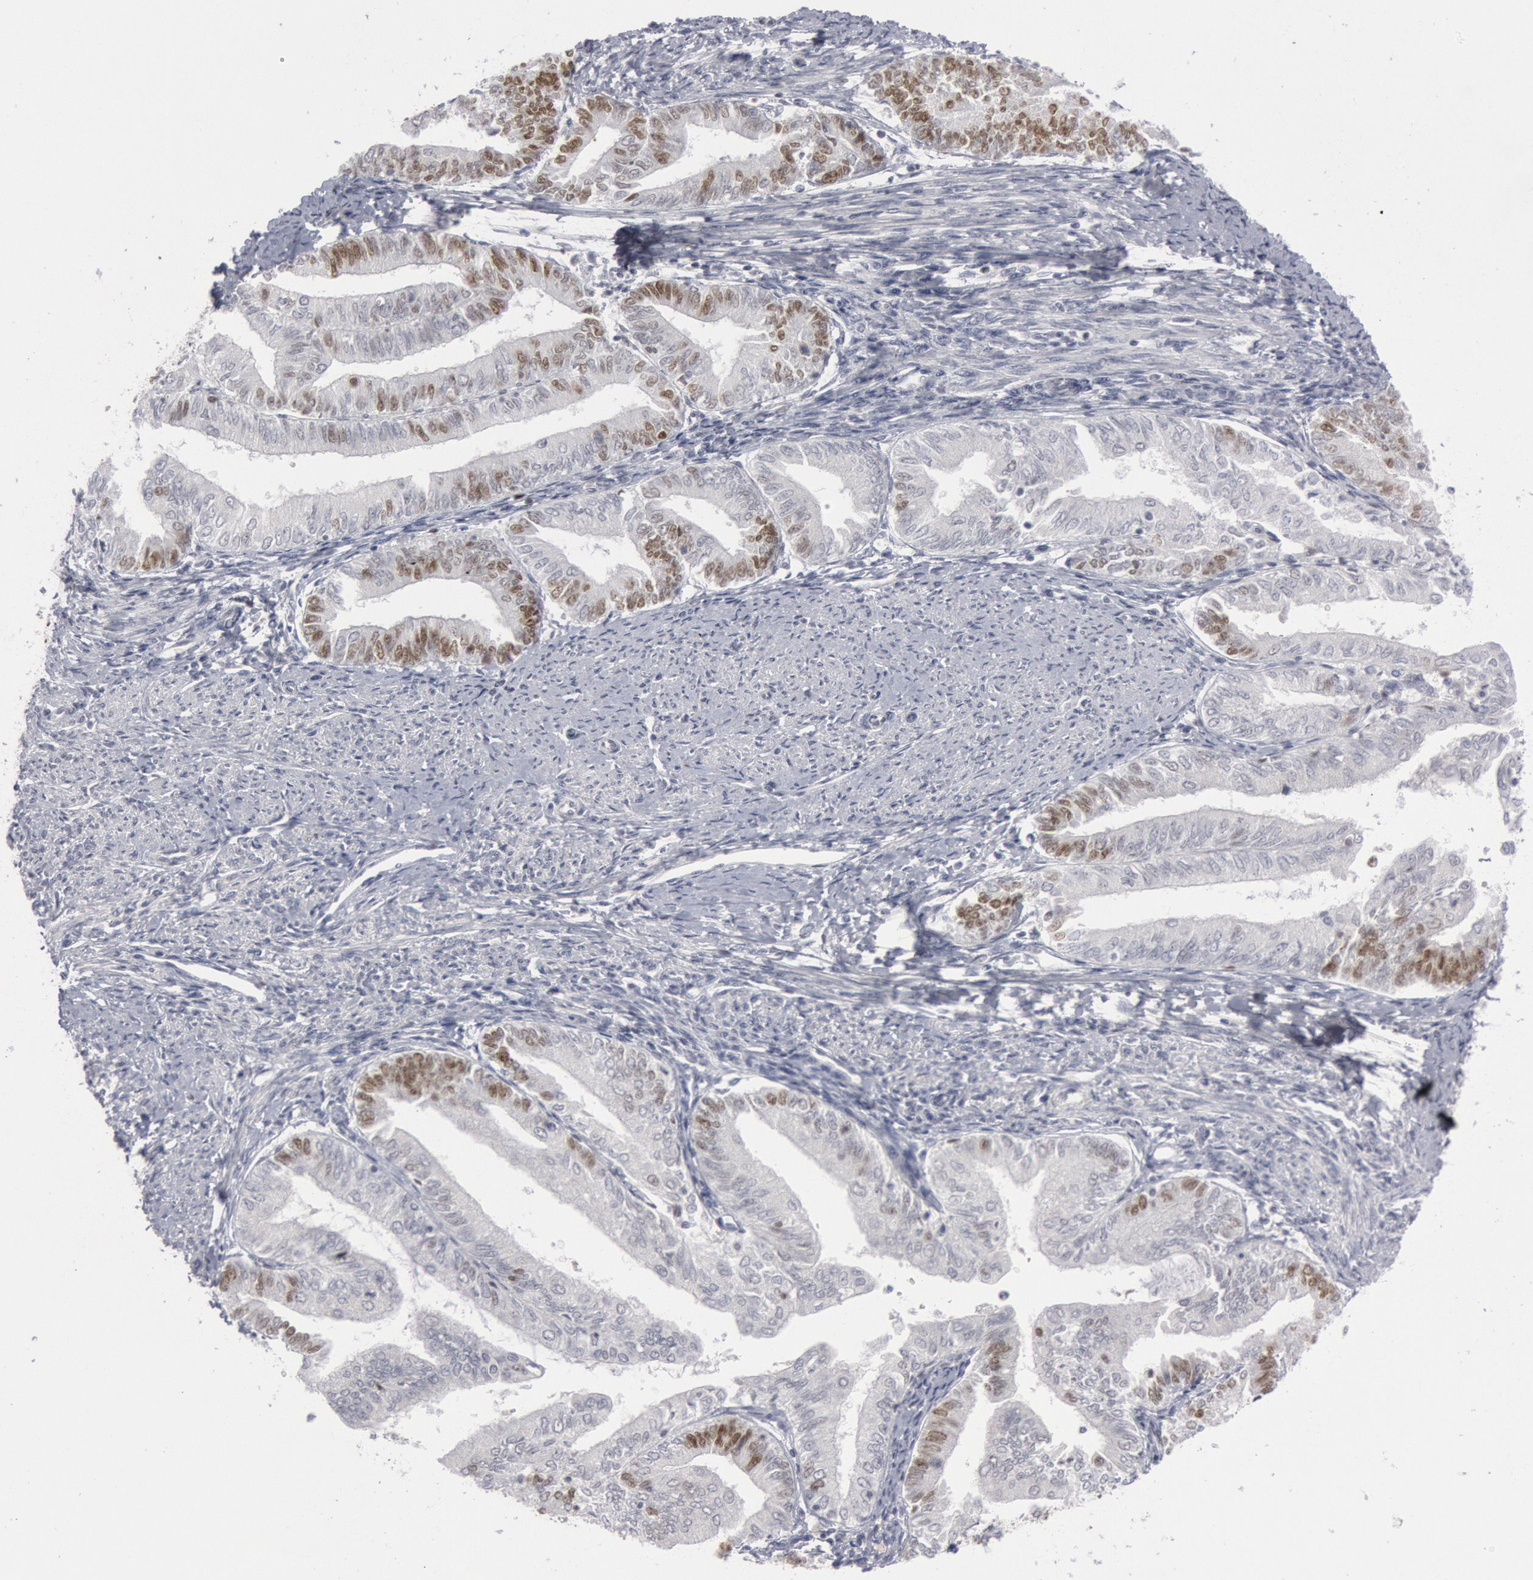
{"staining": {"intensity": "moderate", "quantity": "<25%", "location": "nuclear"}, "tissue": "endometrial cancer", "cell_type": "Tumor cells", "image_type": "cancer", "snomed": [{"axis": "morphology", "description": "Adenocarcinoma, NOS"}, {"axis": "topography", "description": "Endometrium"}], "caption": "Immunohistochemical staining of endometrial cancer reveals moderate nuclear protein positivity in approximately <25% of tumor cells.", "gene": "WDHD1", "patient": {"sex": "female", "age": 66}}